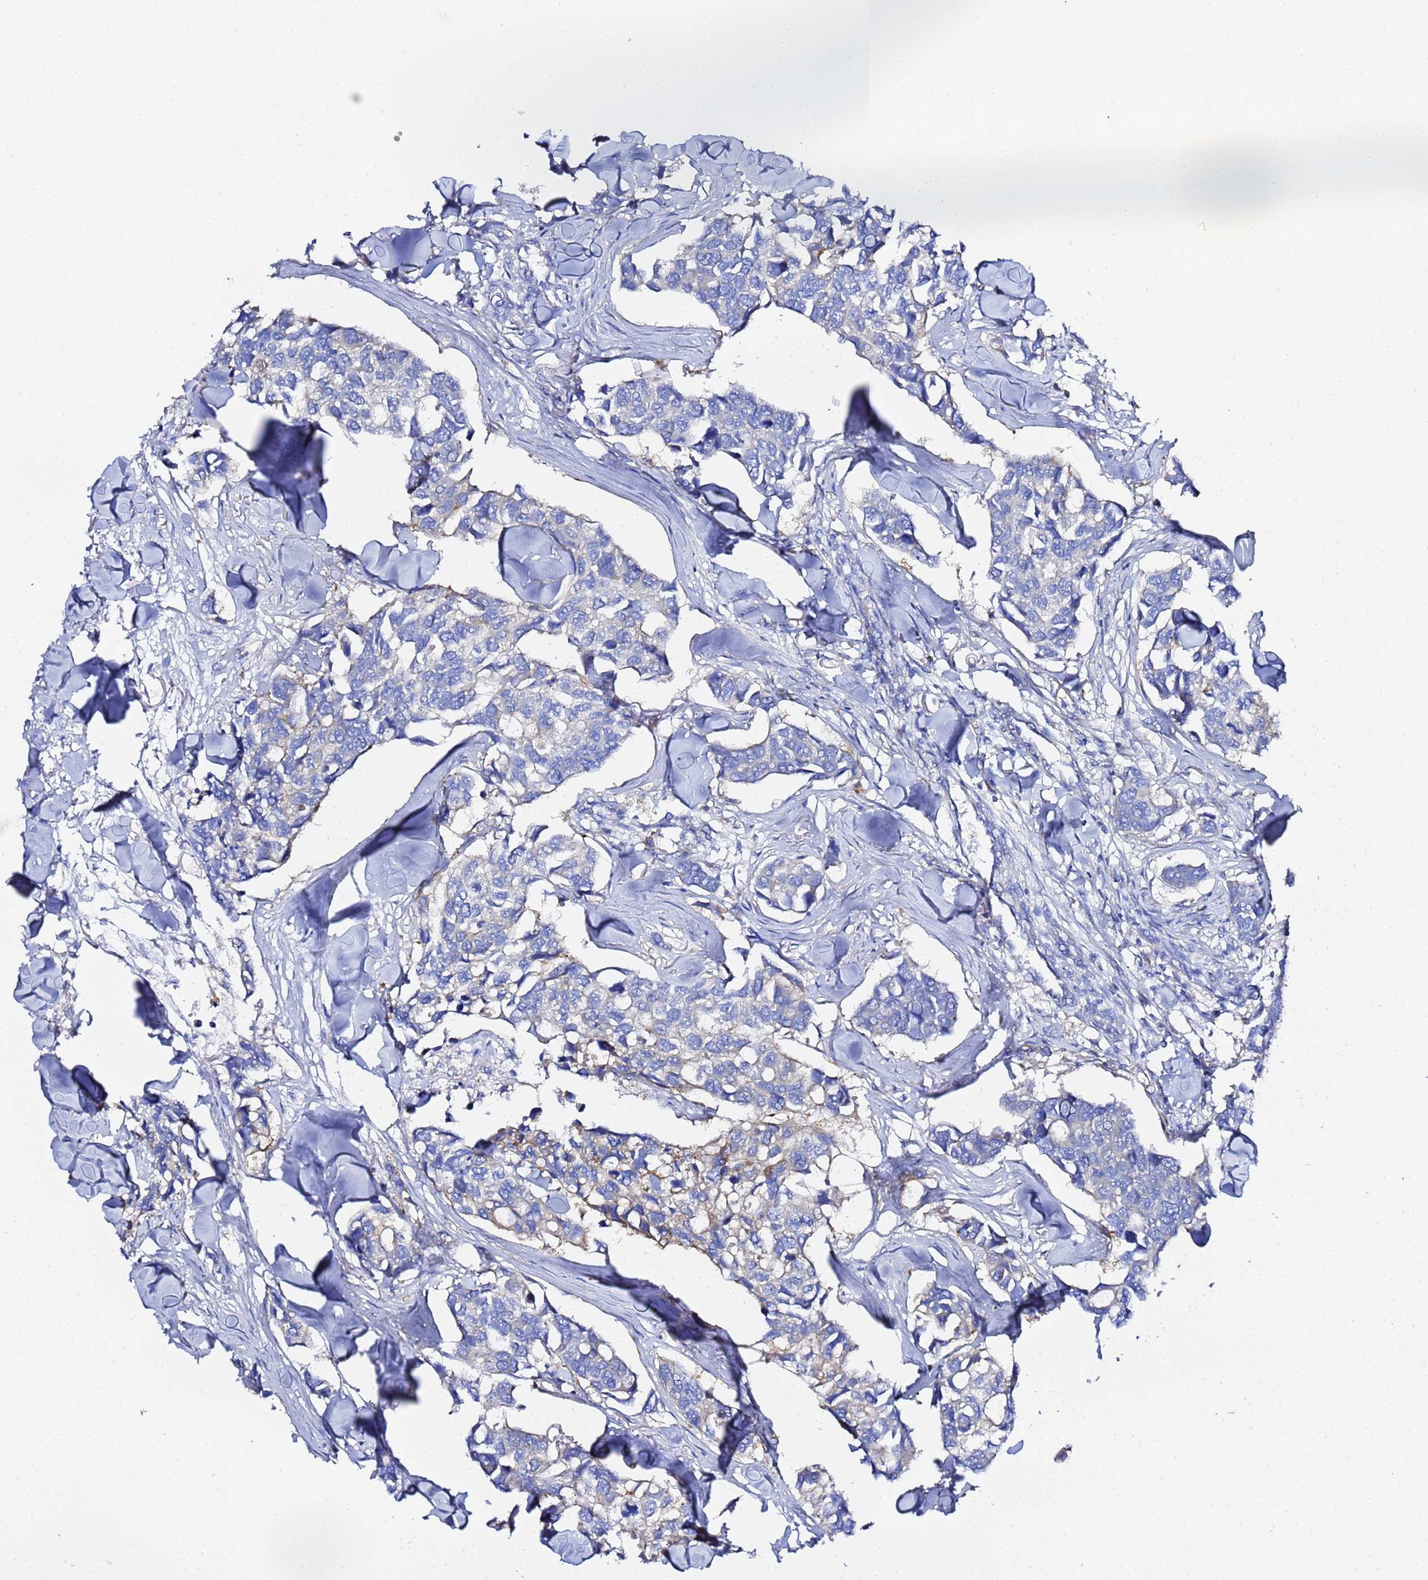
{"staining": {"intensity": "weak", "quantity": "<25%", "location": "cytoplasmic/membranous"}, "tissue": "breast cancer", "cell_type": "Tumor cells", "image_type": "cancer", "snomed": [{"axis": "morphology", "description": "Duct carcinoma"}, {"axis": "topography", "description": "Breast"}], "caption": "High magnification brightfield microscopy of breast cancer stained with DAB (brown) and counterstained with hematoxylin (blue): tumor cells show no significant positivity. (DAB (3,3'-diaminobenzidine) immunohistochemistry (IHC) with hematoxylin counter stain).", "gene": "VTI1B", "patient": {"sex": "female", "age": 83}}